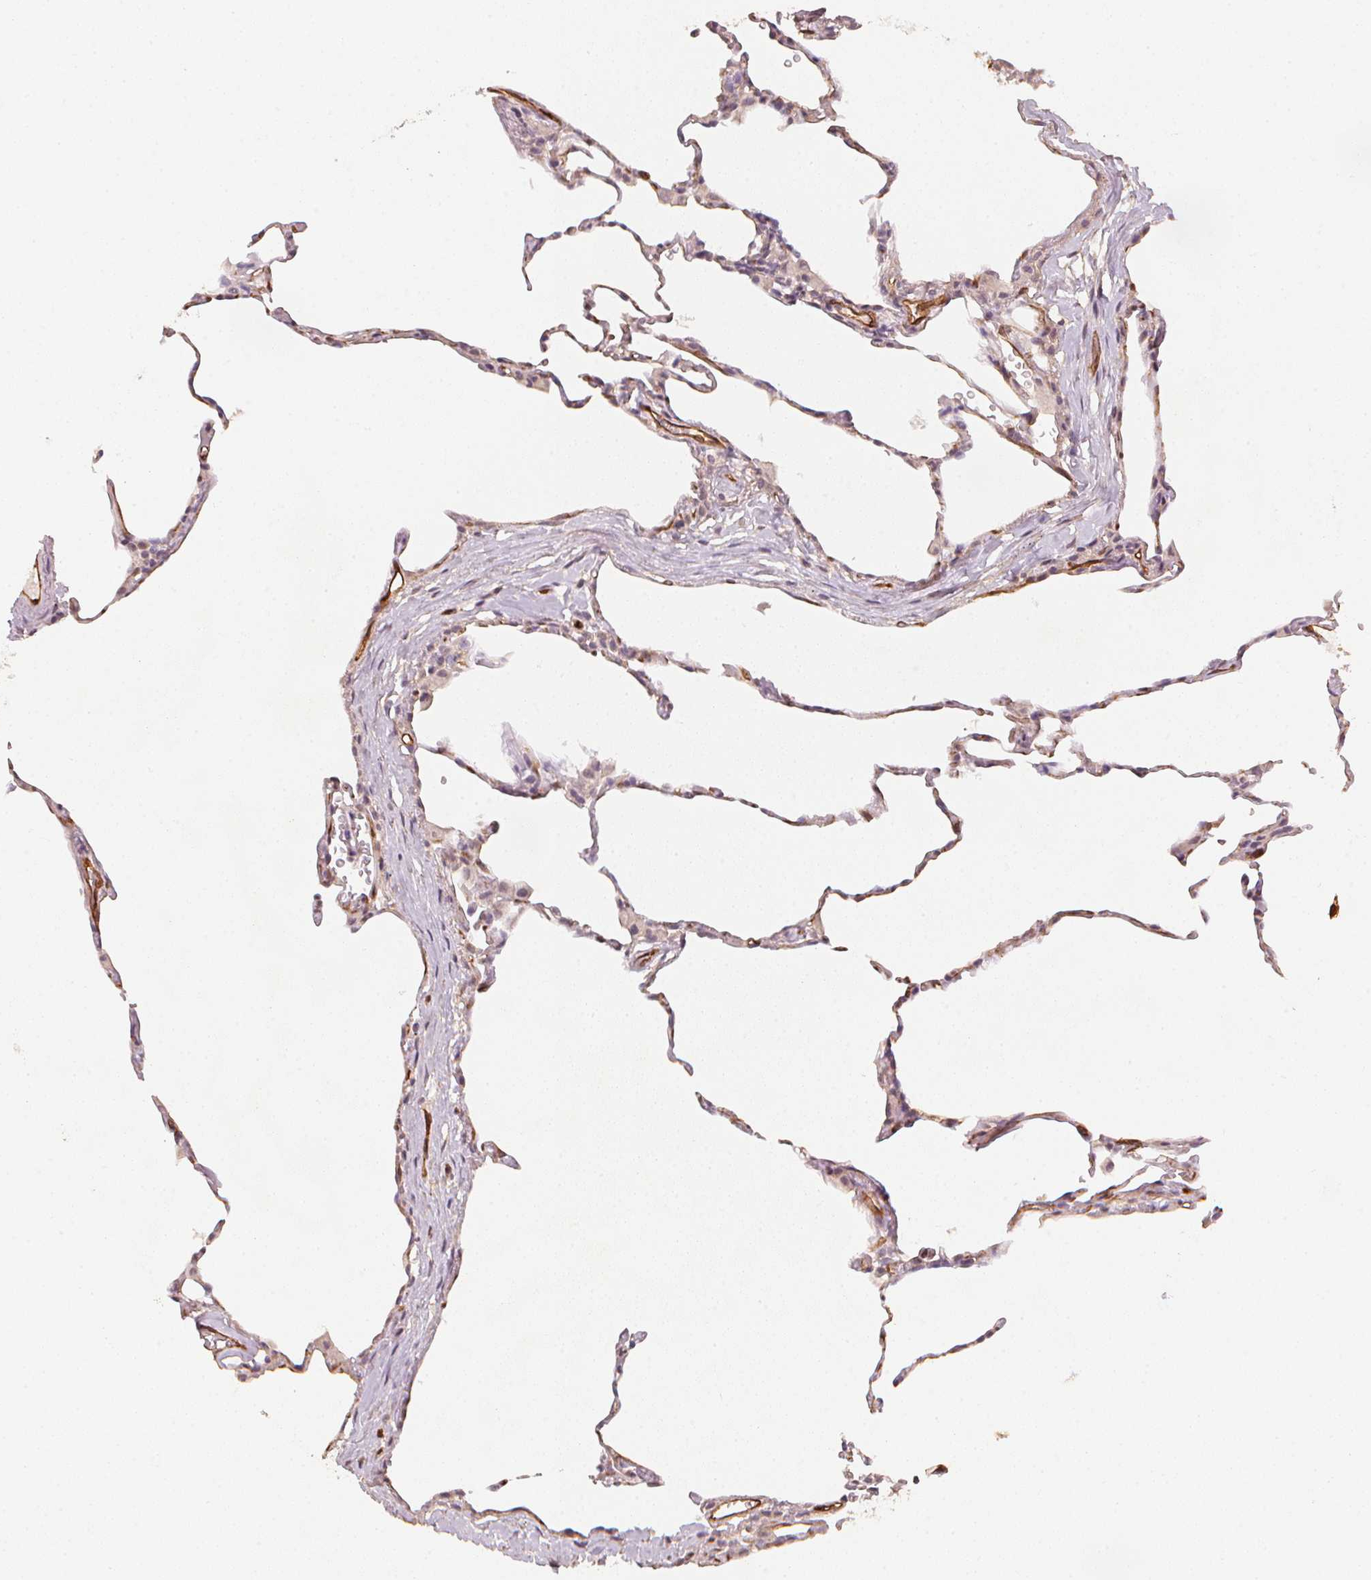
{"staining": {"intensity": "negative", "quantity": "none", "location": "none"}, "tissue": "lung", "cell_type": "Alveolar cells", "image_type": "normal", "snomed": [{"axis": "morphology", "description": "Normal tissue, NOS"}, {"axis": "topography", "description": "Lung"}], "caption": "An immunohistochemistry histopathology image of normal lung is shown. There is no staining in alveolar cells of lung.", "gene": "CIB1", "patient": {"sex": "female", "age": 57}}